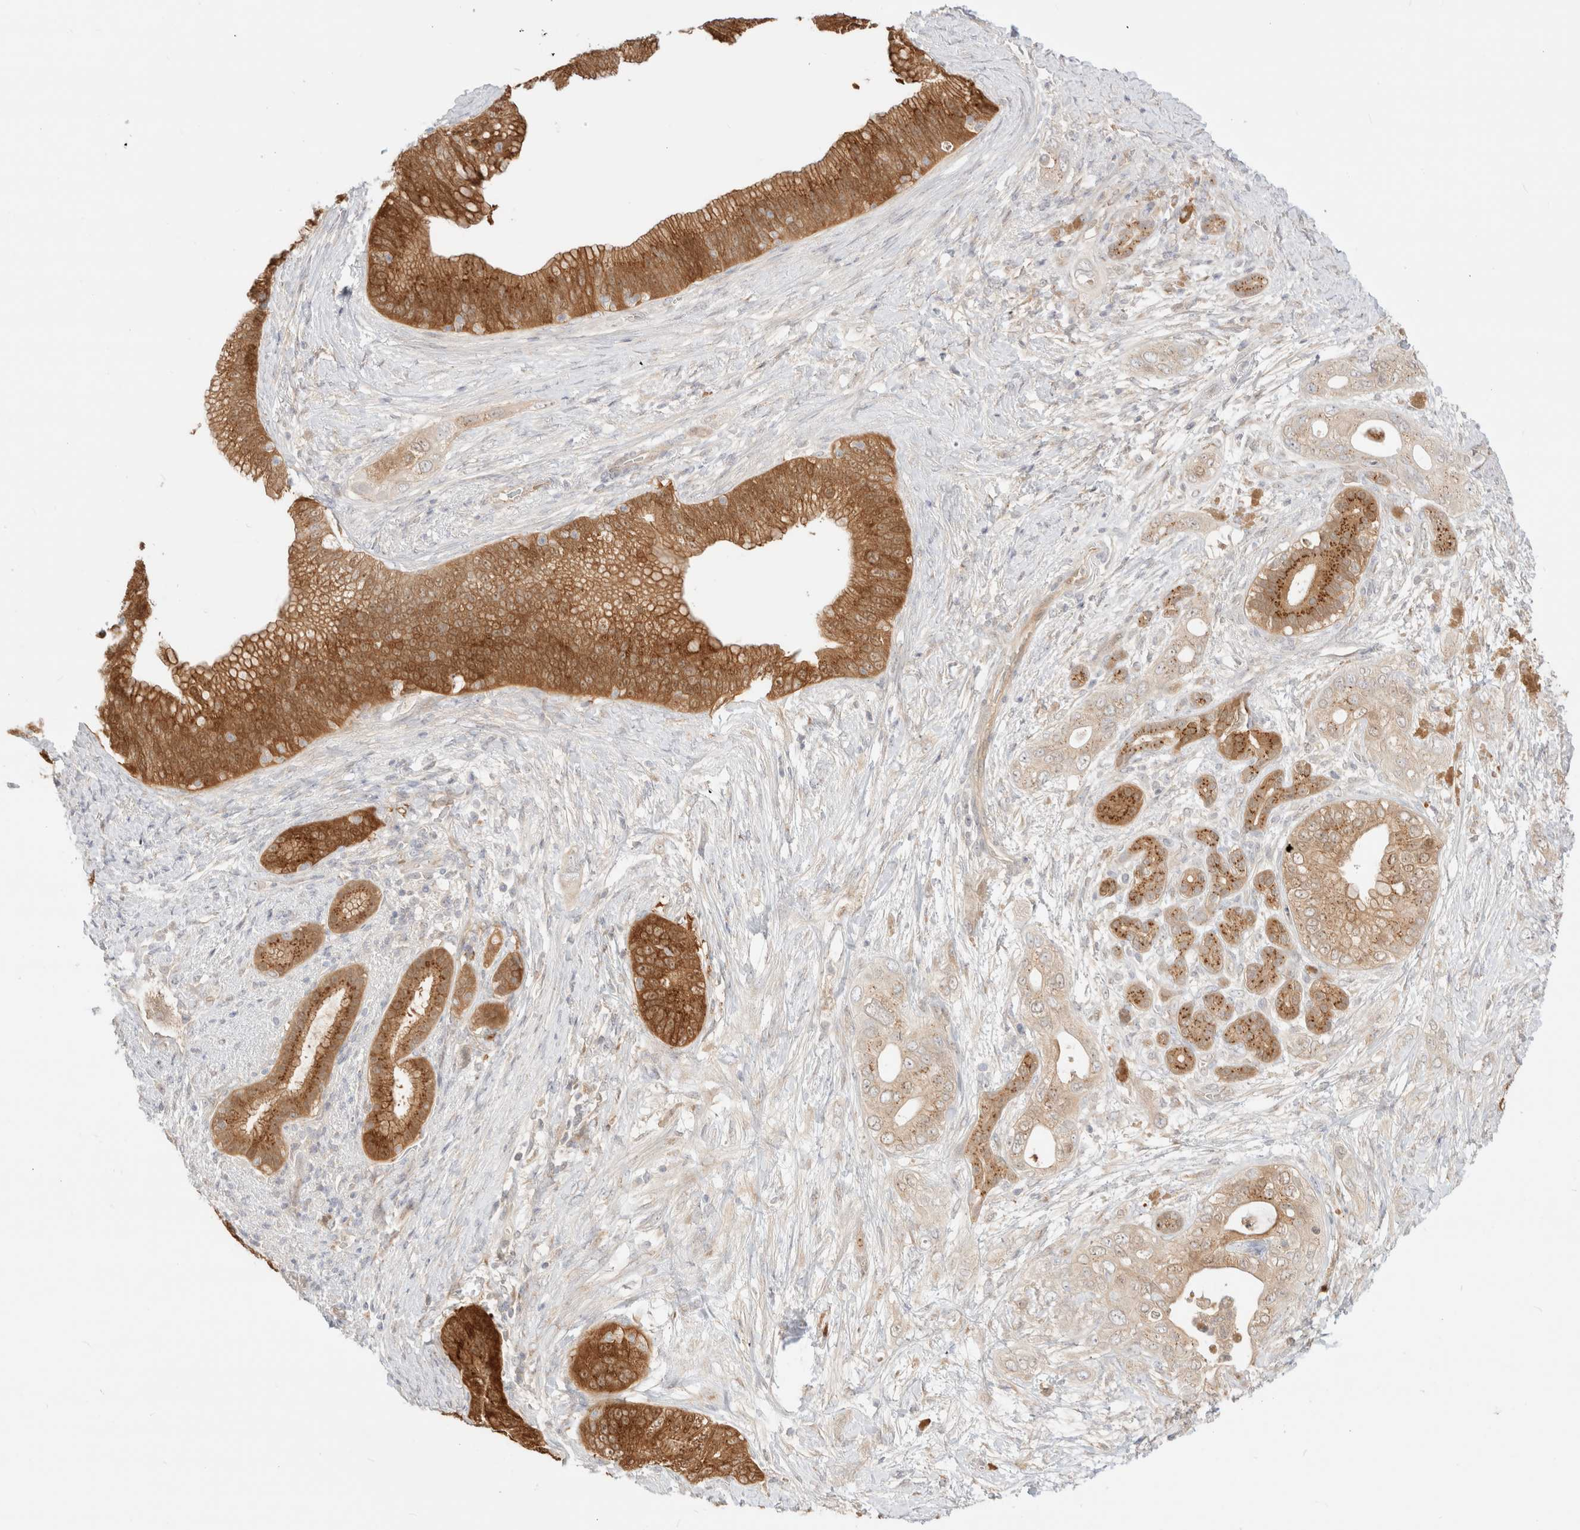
{"staining": {"intensity": "moderate", "quantity": ">75%", "location": "cytoplasmic/membranous"}, "tissue": "pancreatic cancer", "cell_type": "Tumor cells", "image_type": "cancer", "snomed": [{"axis": "morphology", "description": "Adenocarcinoma, NOS"}, {"axis": "topography", "description": "Pancreas"}], "caption": "Human pancreatic adenocarcinoma stained with a protein marker shows moderate staining in tumor cells.", "gene": "EFCAB13", "patient": {"sex": "male", "age": 53}}